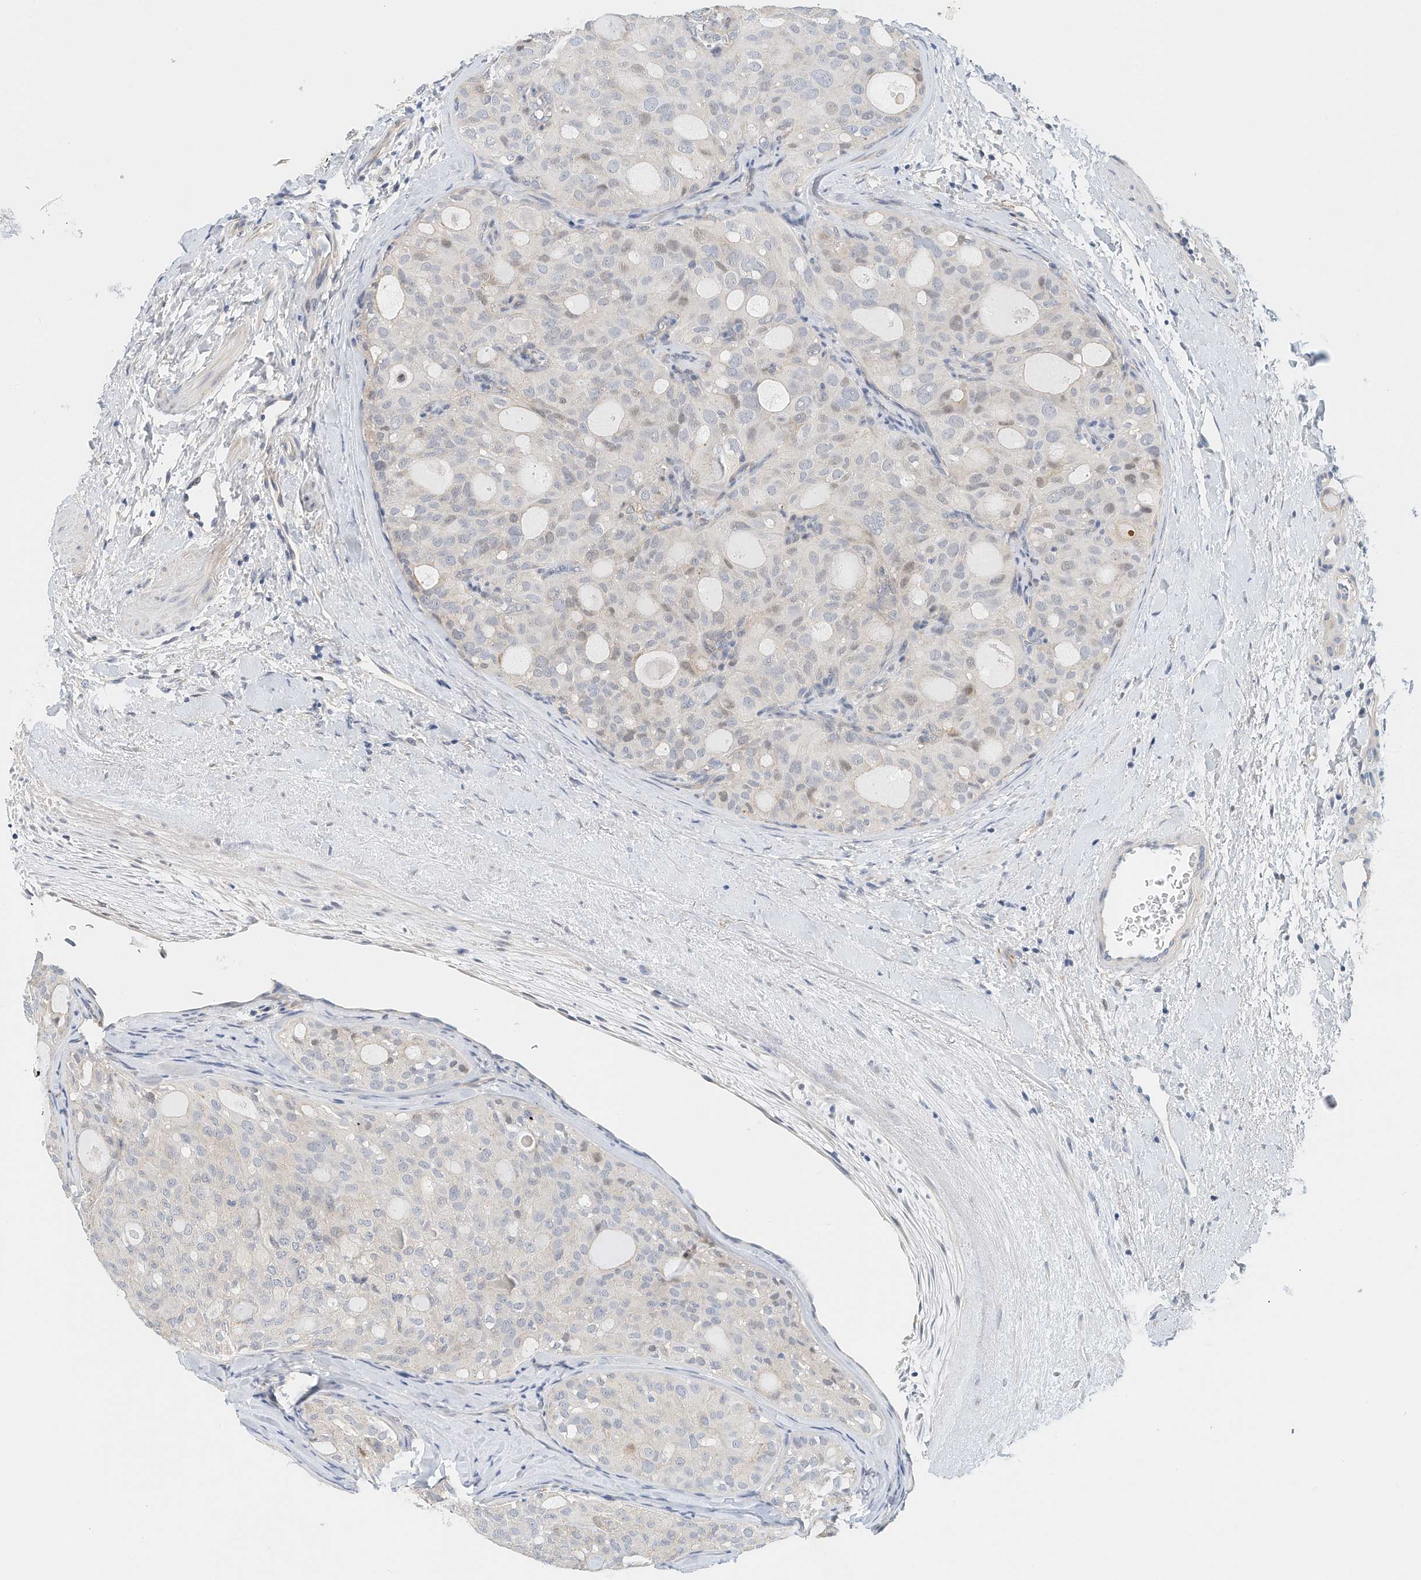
{"staining": {"intensity": "negative", "quantity": "none", "location": "none"}, "tissue": "thyroid cancer", "cell_type": "Tumor cells", "image_type": "cancer", "snomed": [{"axis": "morphology", "description": "Follicular adenoma carcinoma, NOS"}, {"axis": "topography", "description": "Thyroid gland"}], "caption": "Immunohistochemical staining of thyroid cancer (follicular adenoma carcinoma) reveals no significant staining in tumor cells.", "gene": "ARHGAP28", "patient": {"sex": "male", "age": 75}}